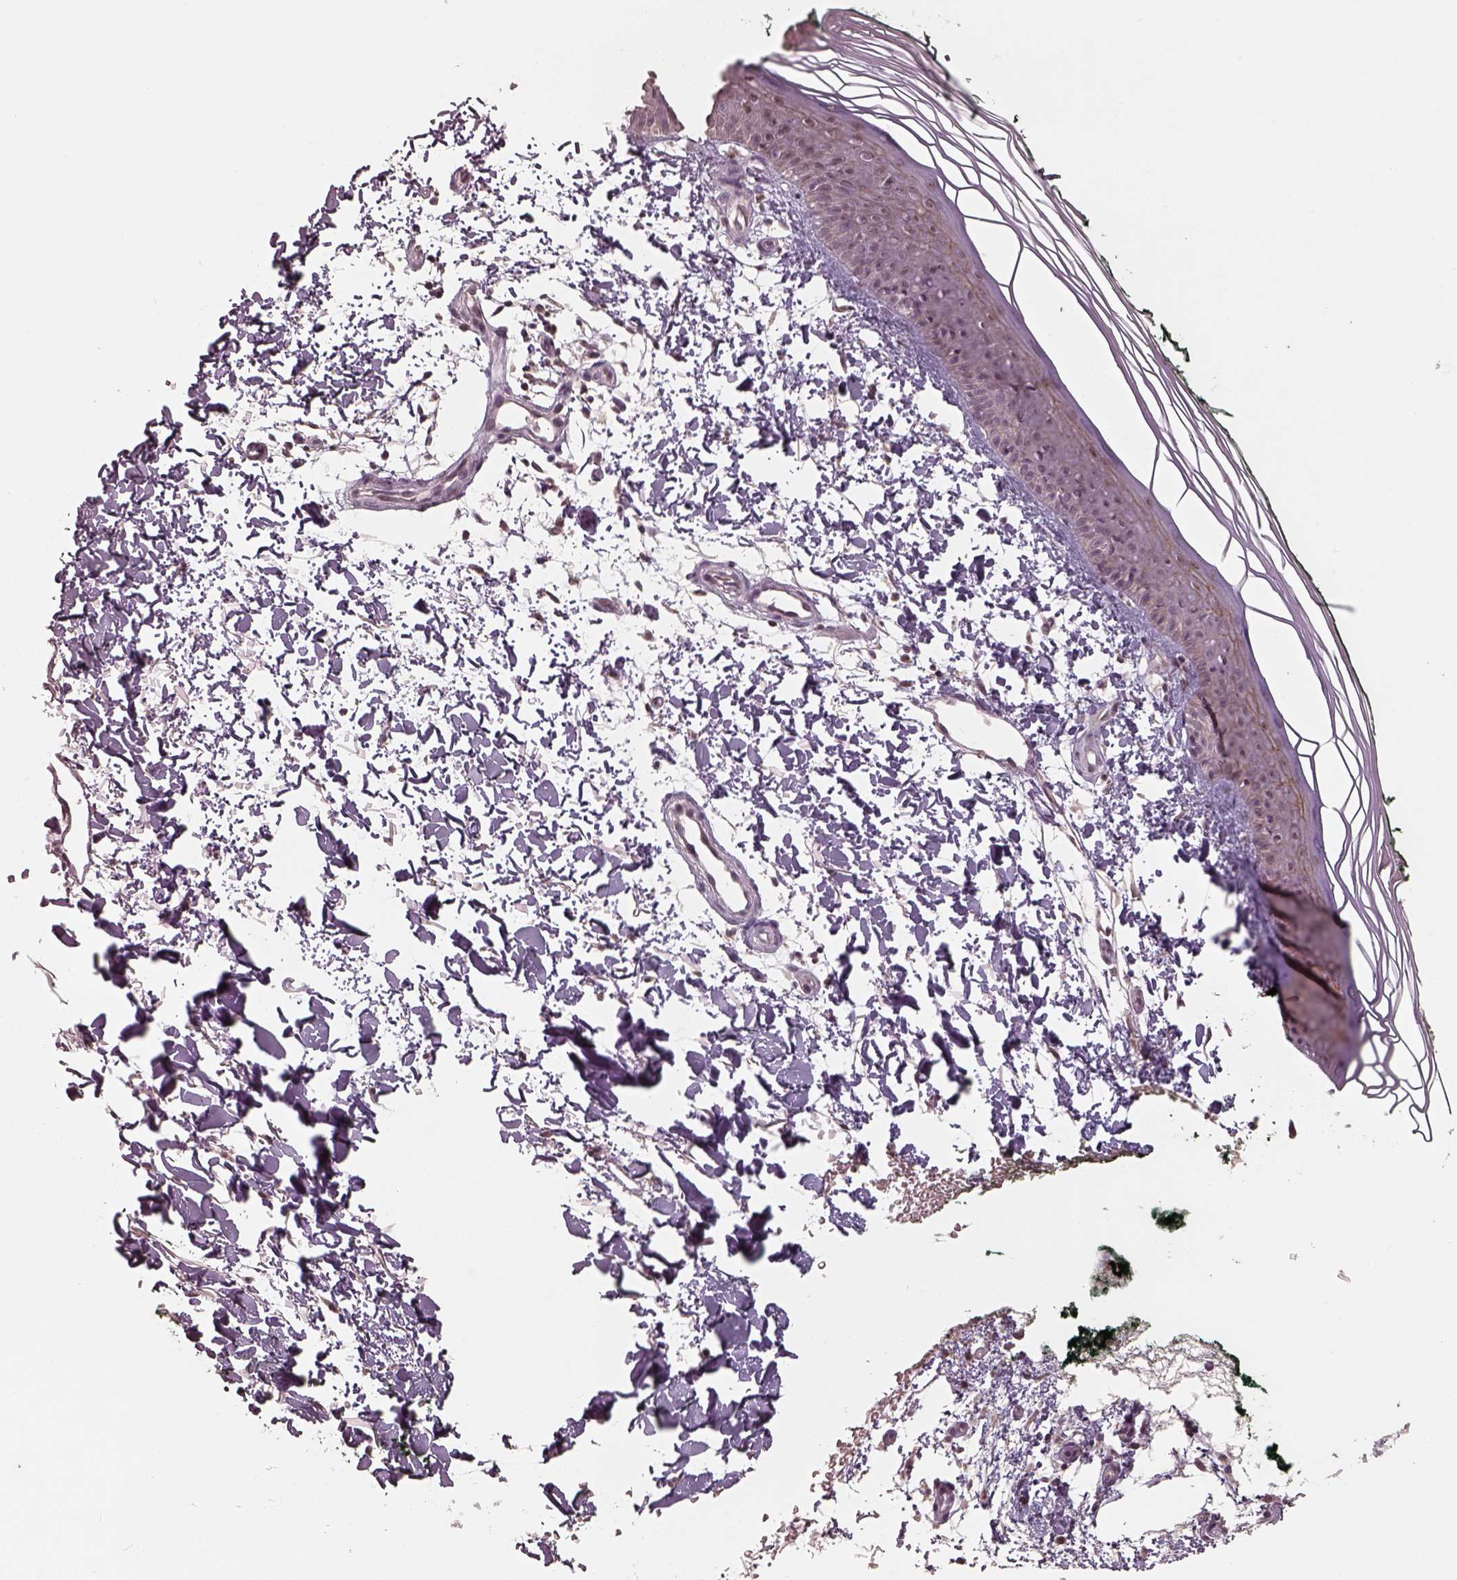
{"staining": {"intensity": "strong", "quantity": ">75%", "location": "nuclear"}, "tissue": "skin", "cell_type": "Fibroblasts", "image_type": "normal", "snomed": [{"axis": "morphology", "description": "Normal tissue, NOS"}, {"axis": "topography", "description": "Skin"}], "caption": "Immunohistochemistry (DAB (3,3'-diaminobenzidine)) staining of unremarkable human skin displays strong nuclear protein staining in about >75% of fibroblasts. Immunohistochemistry stains the protein of interest in brown and the nuclei are stained blue.", "gene": "ATXN7L3", "patient": {"sex": "female", "age": 62}}